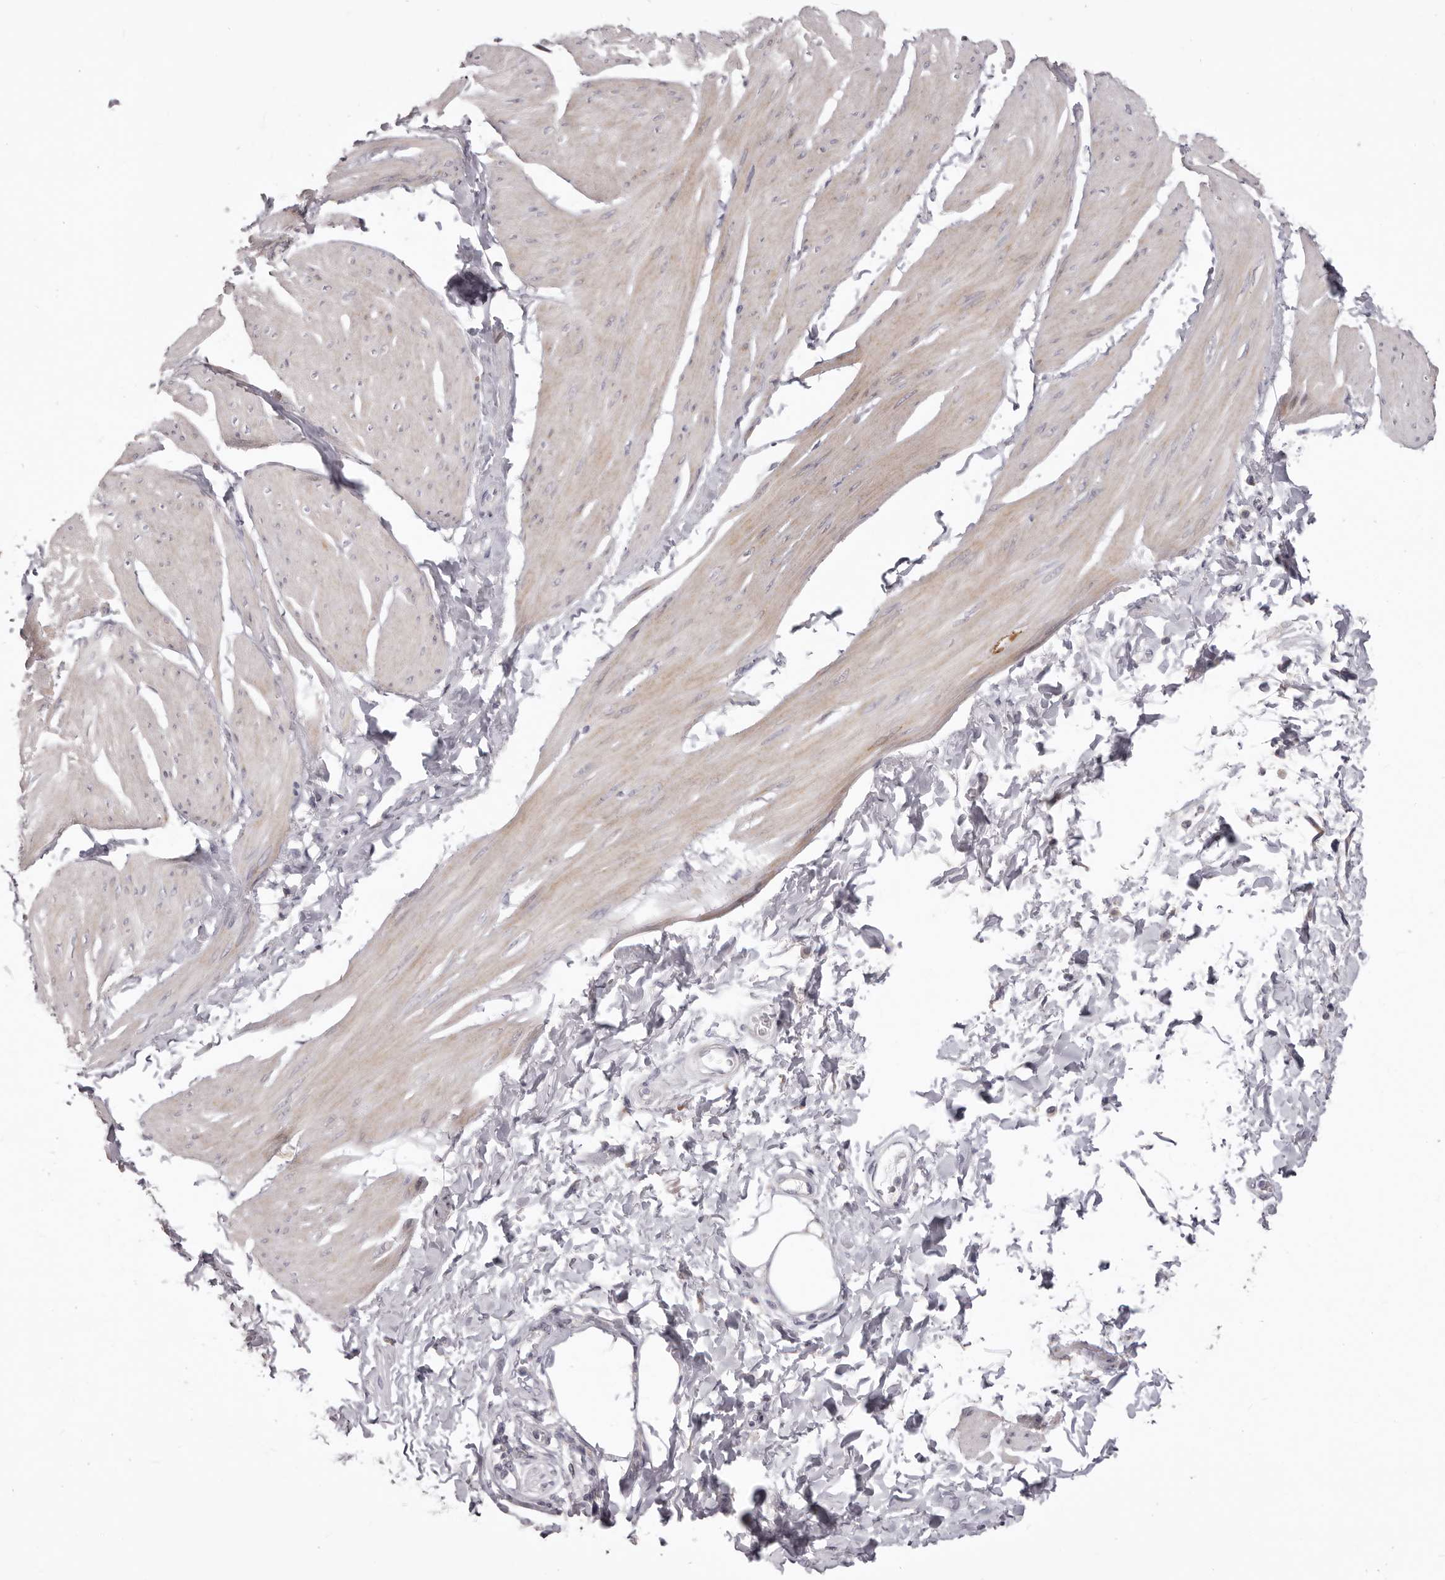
{"staining": {"intensity": "weak", "quantity": "25%-75%", "location": "cytoplasmic/membranous"}, "tissue": "smooth muscle", "cell_type": "Smooth muscle cells", "image_type": "normal", "snomed": [{"axis": "morphology", "description": "Urothelial carcinoma, High grade"}, {"axis": "topography", "description": "Urinary bladder"}], "caption": "A micrograph of smooth muscle stained for a protein shows weak cytoplasmic/membranous brown staining in smooth muscle cells.", "gene": "PRMT2", "patient": {"sex": "male", "age": 46}}